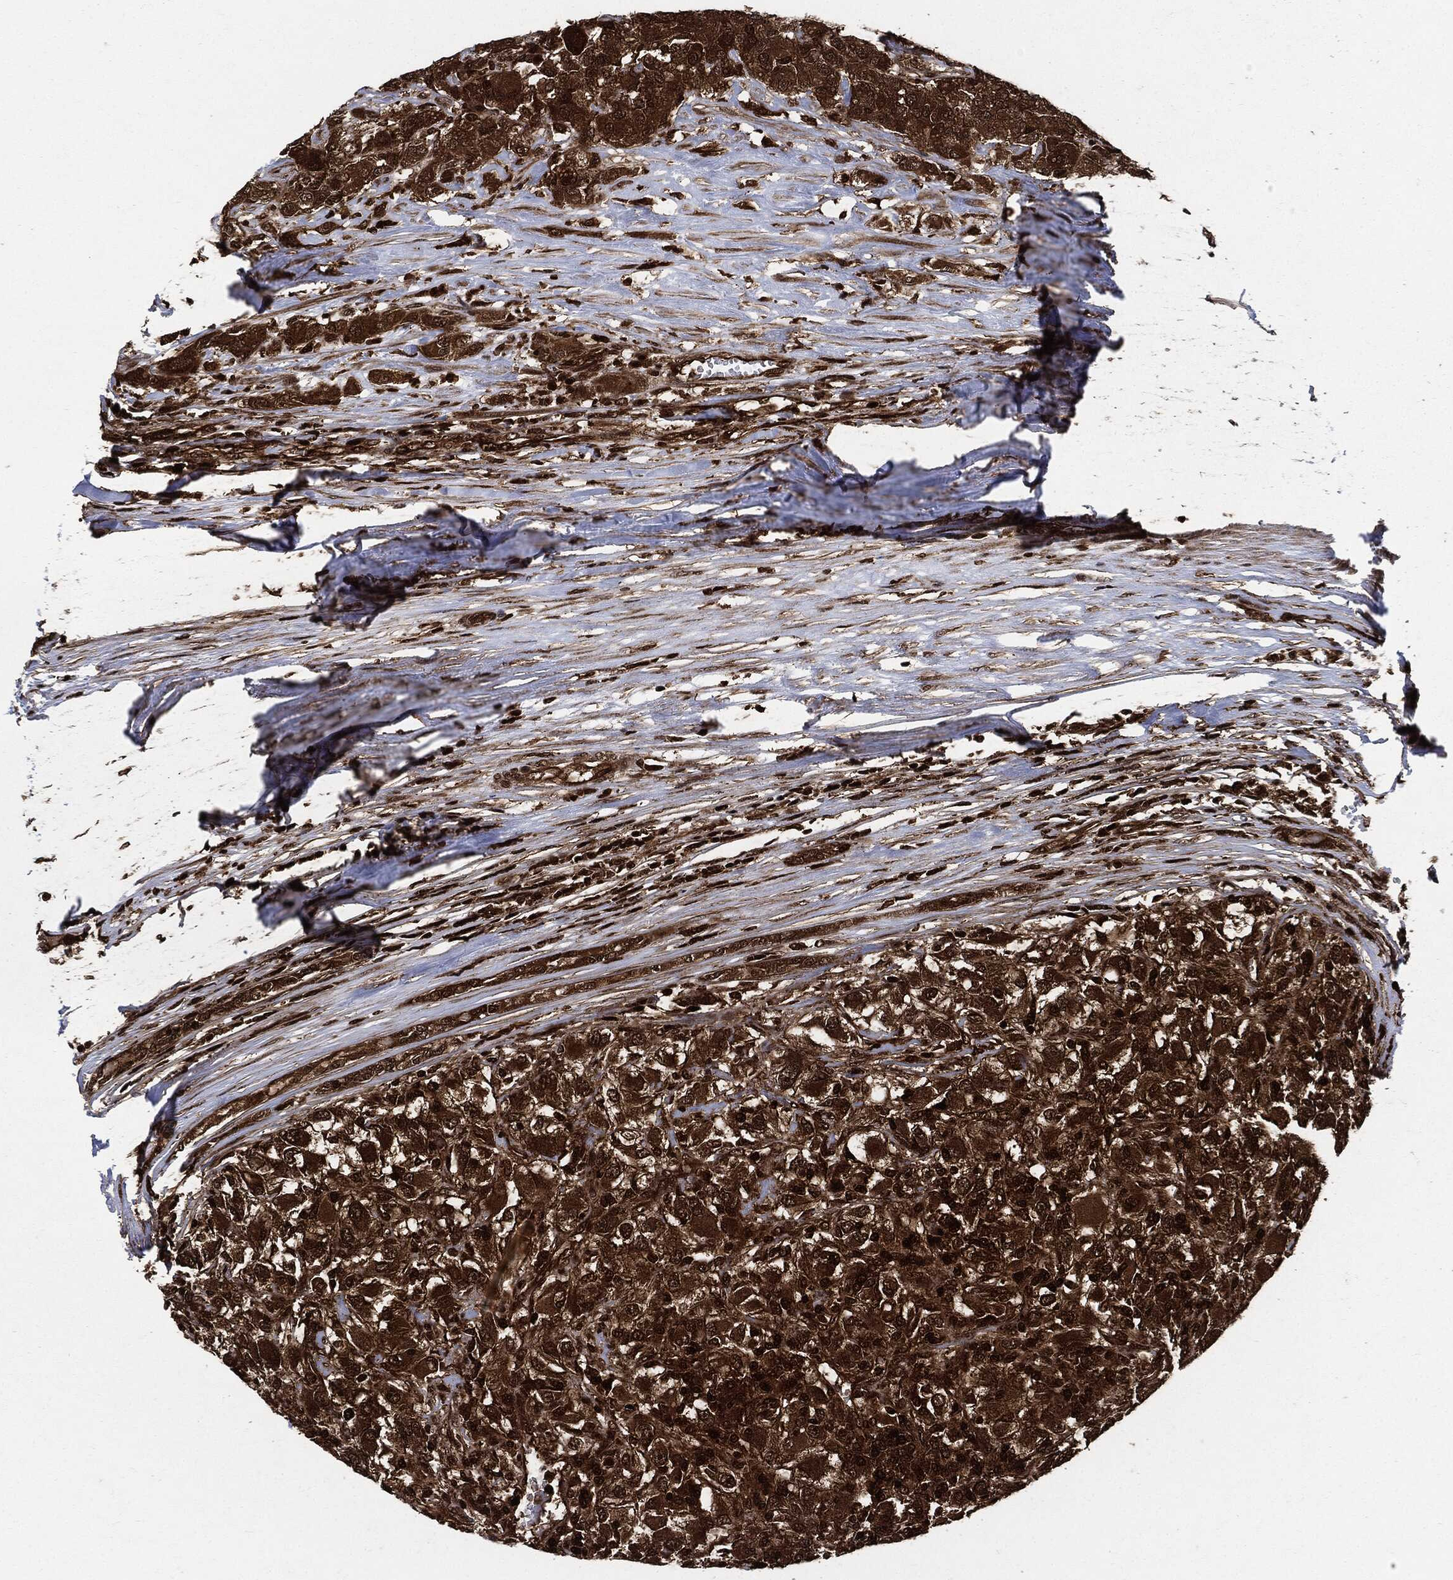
{"staining": {"intensity": "strong", "quantity": "25%-75%", "location": "cytoplasmic/membranous"}, "tissue": "renal cancer", "cell_type": "Tumor cells", "image_type": "cancer", "snomed": [{"axis": "morphology", "description": "Adenocarcinoma, NOS"}, {"axis": "topography", "description": "Kidney"}], "caption": "Tumor cells demonstrate strong cytoplasmic/membranous expression in approximately 25%-75% of cells in adenocarcinoma (renal). Using DAB (brown) and hematoxylin (blue) stains, captured at high magnification using brightfield microscopy.", "gene": "YWHAB", "patient": {"sex": "female", "age": 67}}